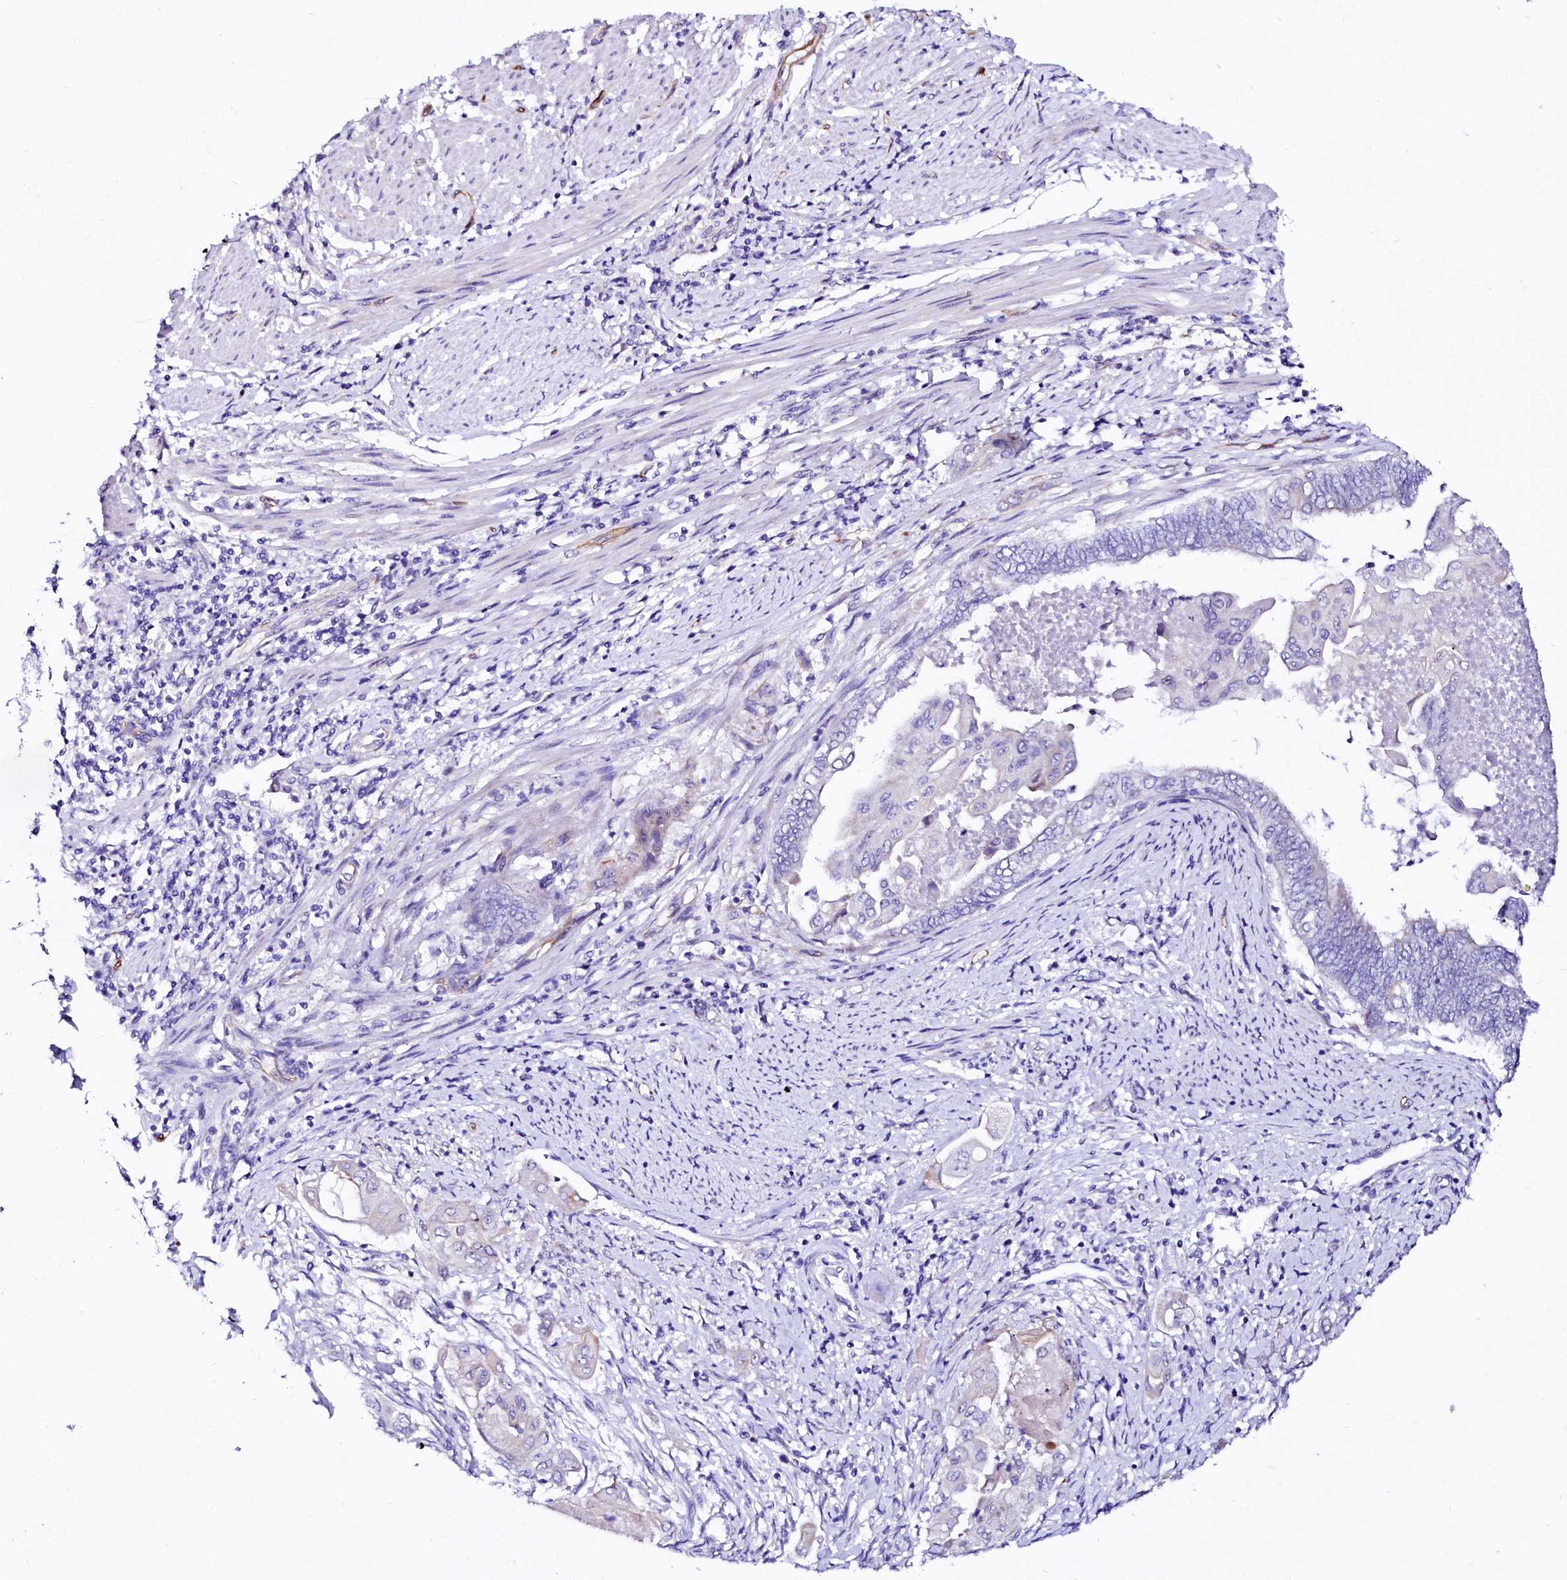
{"staining": {"intensity": "negative", "quantity": "none", "location": "none"}, "tissue": "endometrial cancer", "cell_type": "Tumor cells", "image_type": "cancer", "snomed": [{"axis": "morphology", "description": "Adenocarcinoma, NOS"}, {"axis": "topography", "description": "Uterus"}, {"axis": "topography", "description": "Endometrium"}], "caption": "Human endometrial adenocarcinoma stained for a protein using immunohistochemistry (IHC) displays no expression in tumor cells.", "gene": "SFR1", "patient": {"sex": "female", "age": 70}}